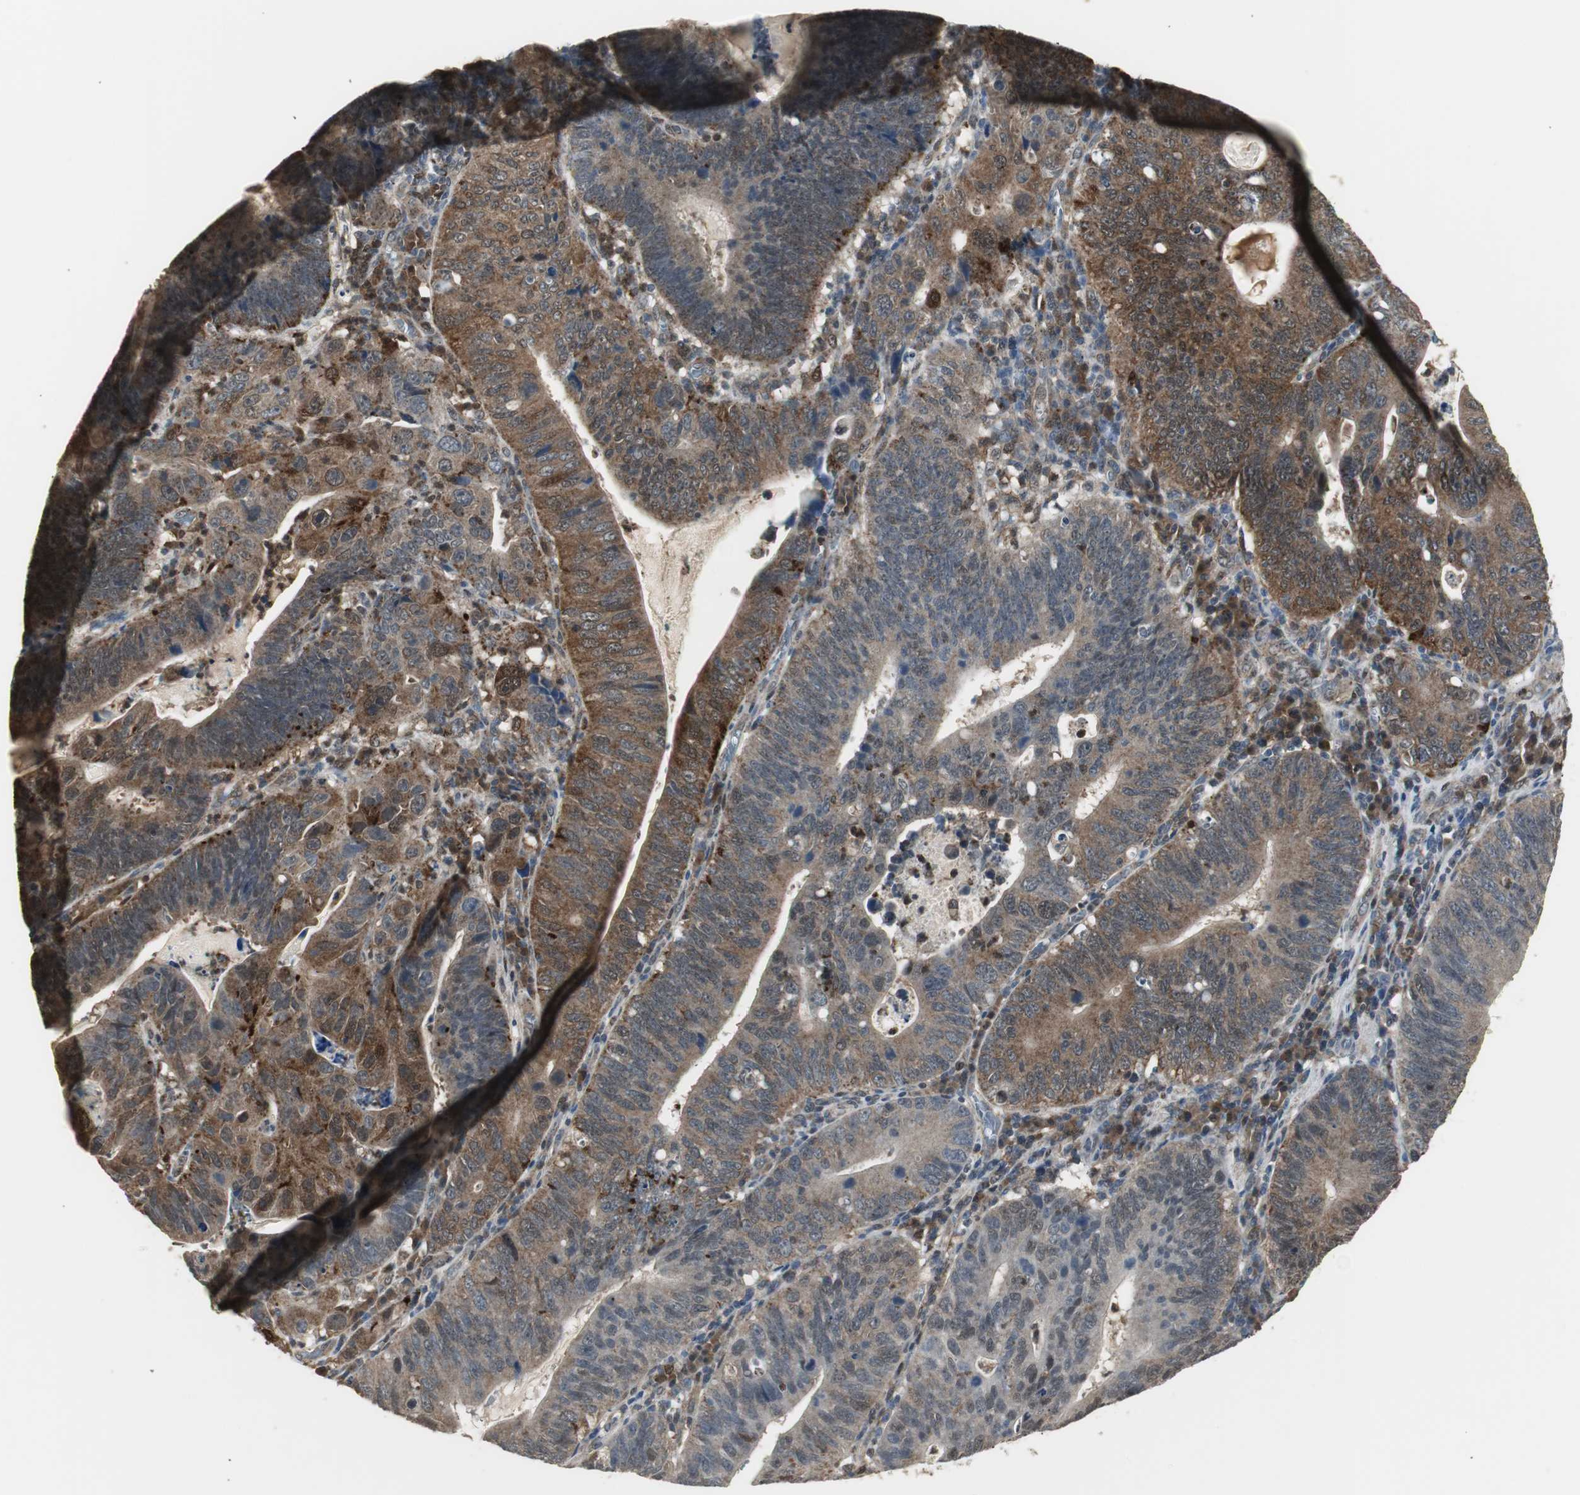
{"staining": {"intensity": "strong", "quantity": "25%-75%", "location": "cytoplasmic/membranous,nuclear"}, "tissue": "stomach cancer", "cell_type": "Tumor cells", "image_type": "cancer", "snomed": [{"axis": "morphology", "description": "Adenocarcinoma, NOS"}, {"axis": "topography", "description": "Stomach"}], "caption": "This image demonstrates adenocarcinoma (stomach) stained with immunohistochemistry (IHC) to label a protein in brown. The cytoplasmic/membranous and nuclear of tumor cells show strong positivity for the protein. Nuclei are counter-stained blue.", "gene": "PLIN3", "patient": {"sex": "male", "age": 59}}